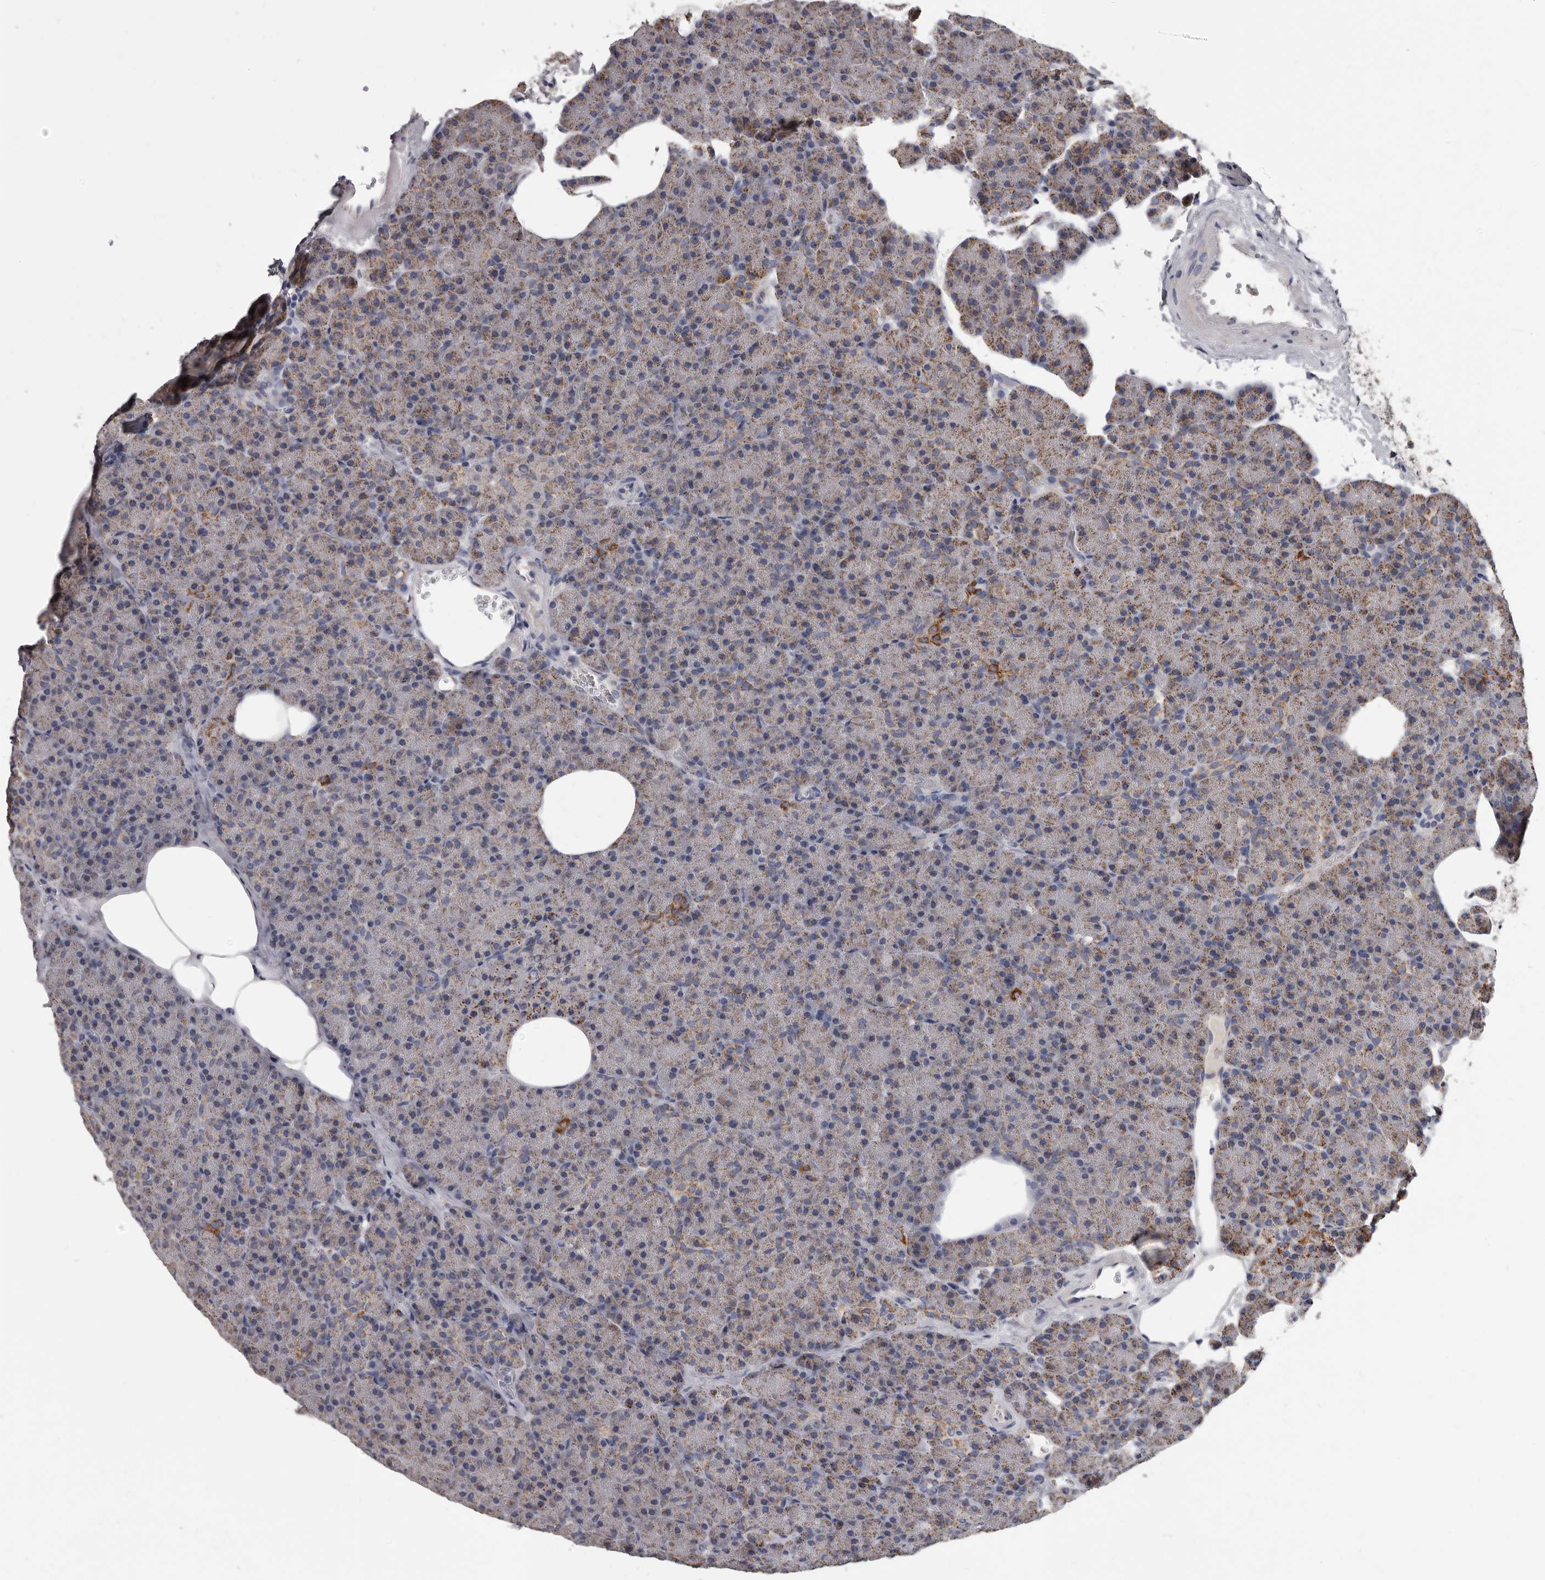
{"staining": {"intensity": "moderate", "quantity": "25%-75%", "location": "cytoplasmic/membranous"}, "tissue": "pancreas", "cell_type": "Exocrine glandular cells", "image_type": "normal", "snomed": [{"axis": "morphology", "description": "Normal tissue, NOS"}, {"axis": "morphology", "description": "Carcinoid, malignant, NOS"}, {"axis": "topography", "description": "Pancreas"}], "caption": "A brown stain highlights moderate cytoplasmic/membranous positivity of a protein in exocrine glandular cells of unremarkable human pancreas. Nuclei are stained in blue.", "gene": "ALDH5A1", "patient": {"sex": "female", "age": 35}}